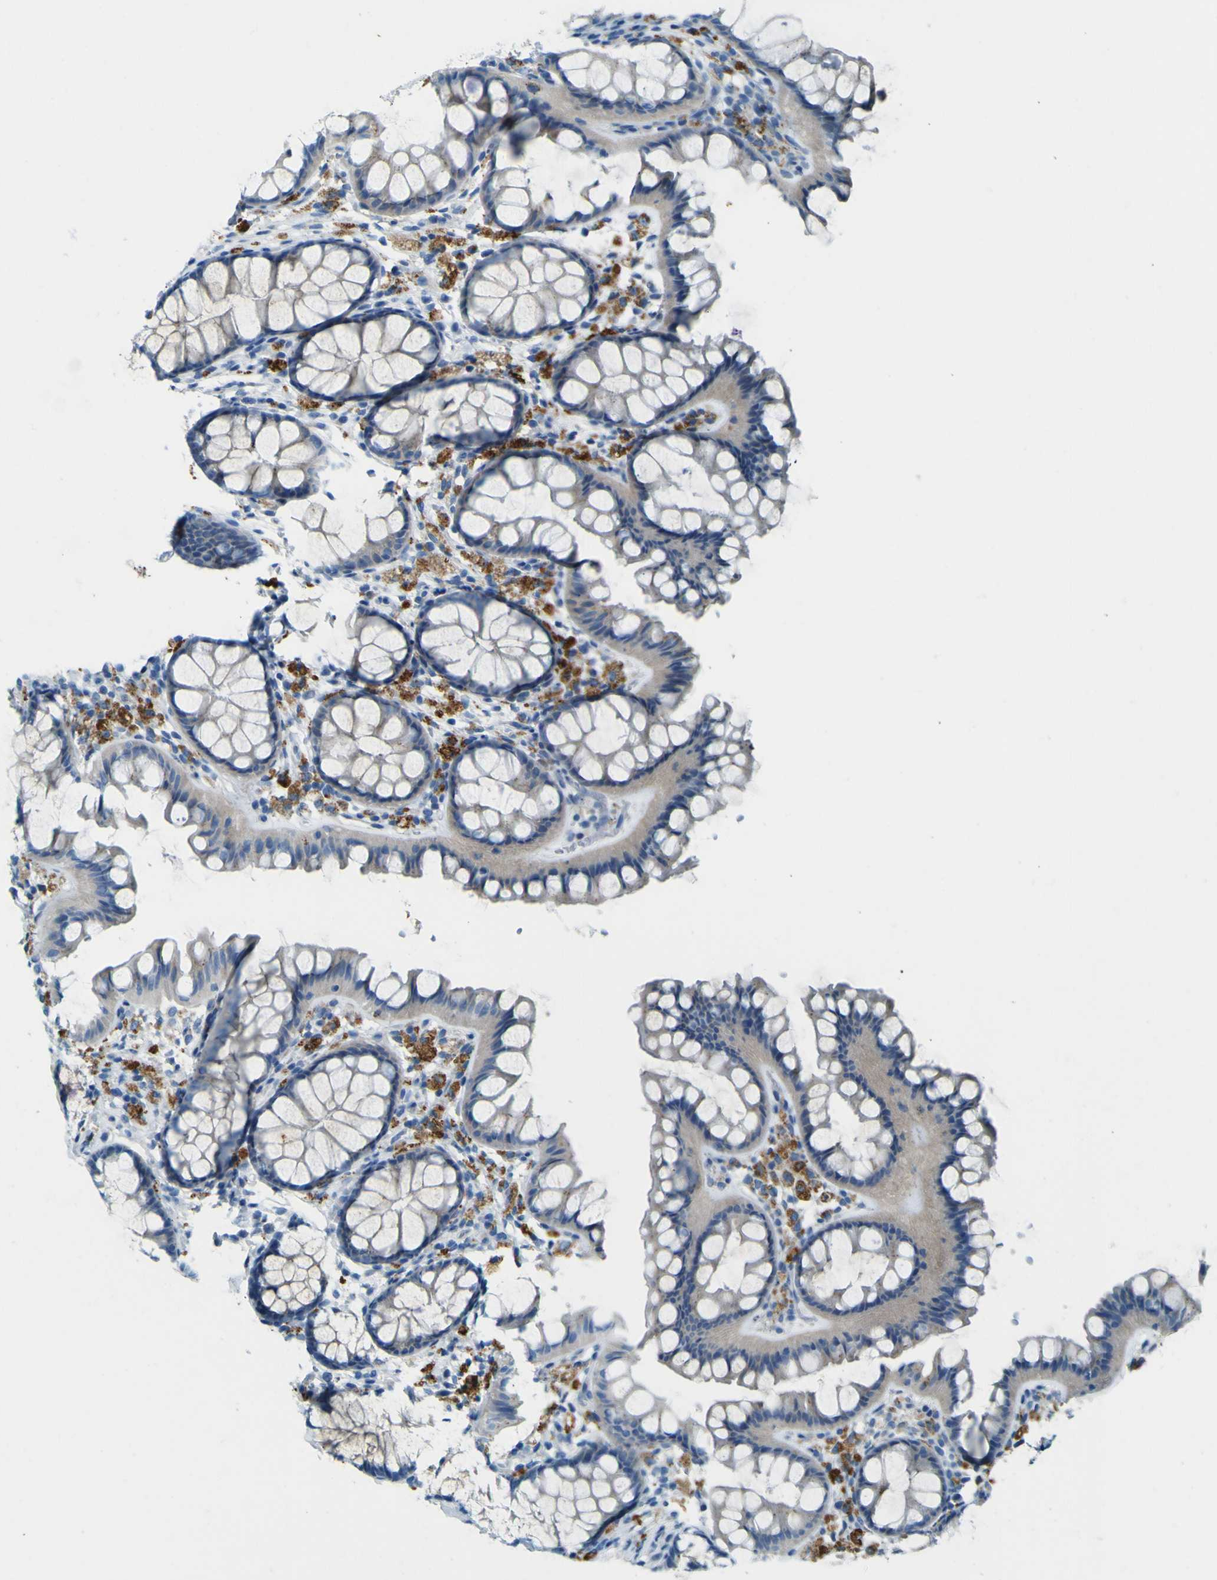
{"staining": {"intensity": "negative", "quantity": "none", "location": "none"}, "tissue": "colon", "cell_type": "Endothelial cells", "image_type": "normal", "snomed": [{"axis": "morphology", "description": "Normal tissue, NOS"}, {"axis": "topography", "description": "Colon"}], "caption": "Normal colon was stained to show a protein in brown. There is no significant positivity in endothelial cells. (Stains: DAB (3,3'-diaminobenzidine) immunohistochemistry with hematoxylin counter stain, Microscopy: brightfield microscopy at high magnification).", "gene": "PDE9A", "patient": {"sex": "female", "age": 55}}